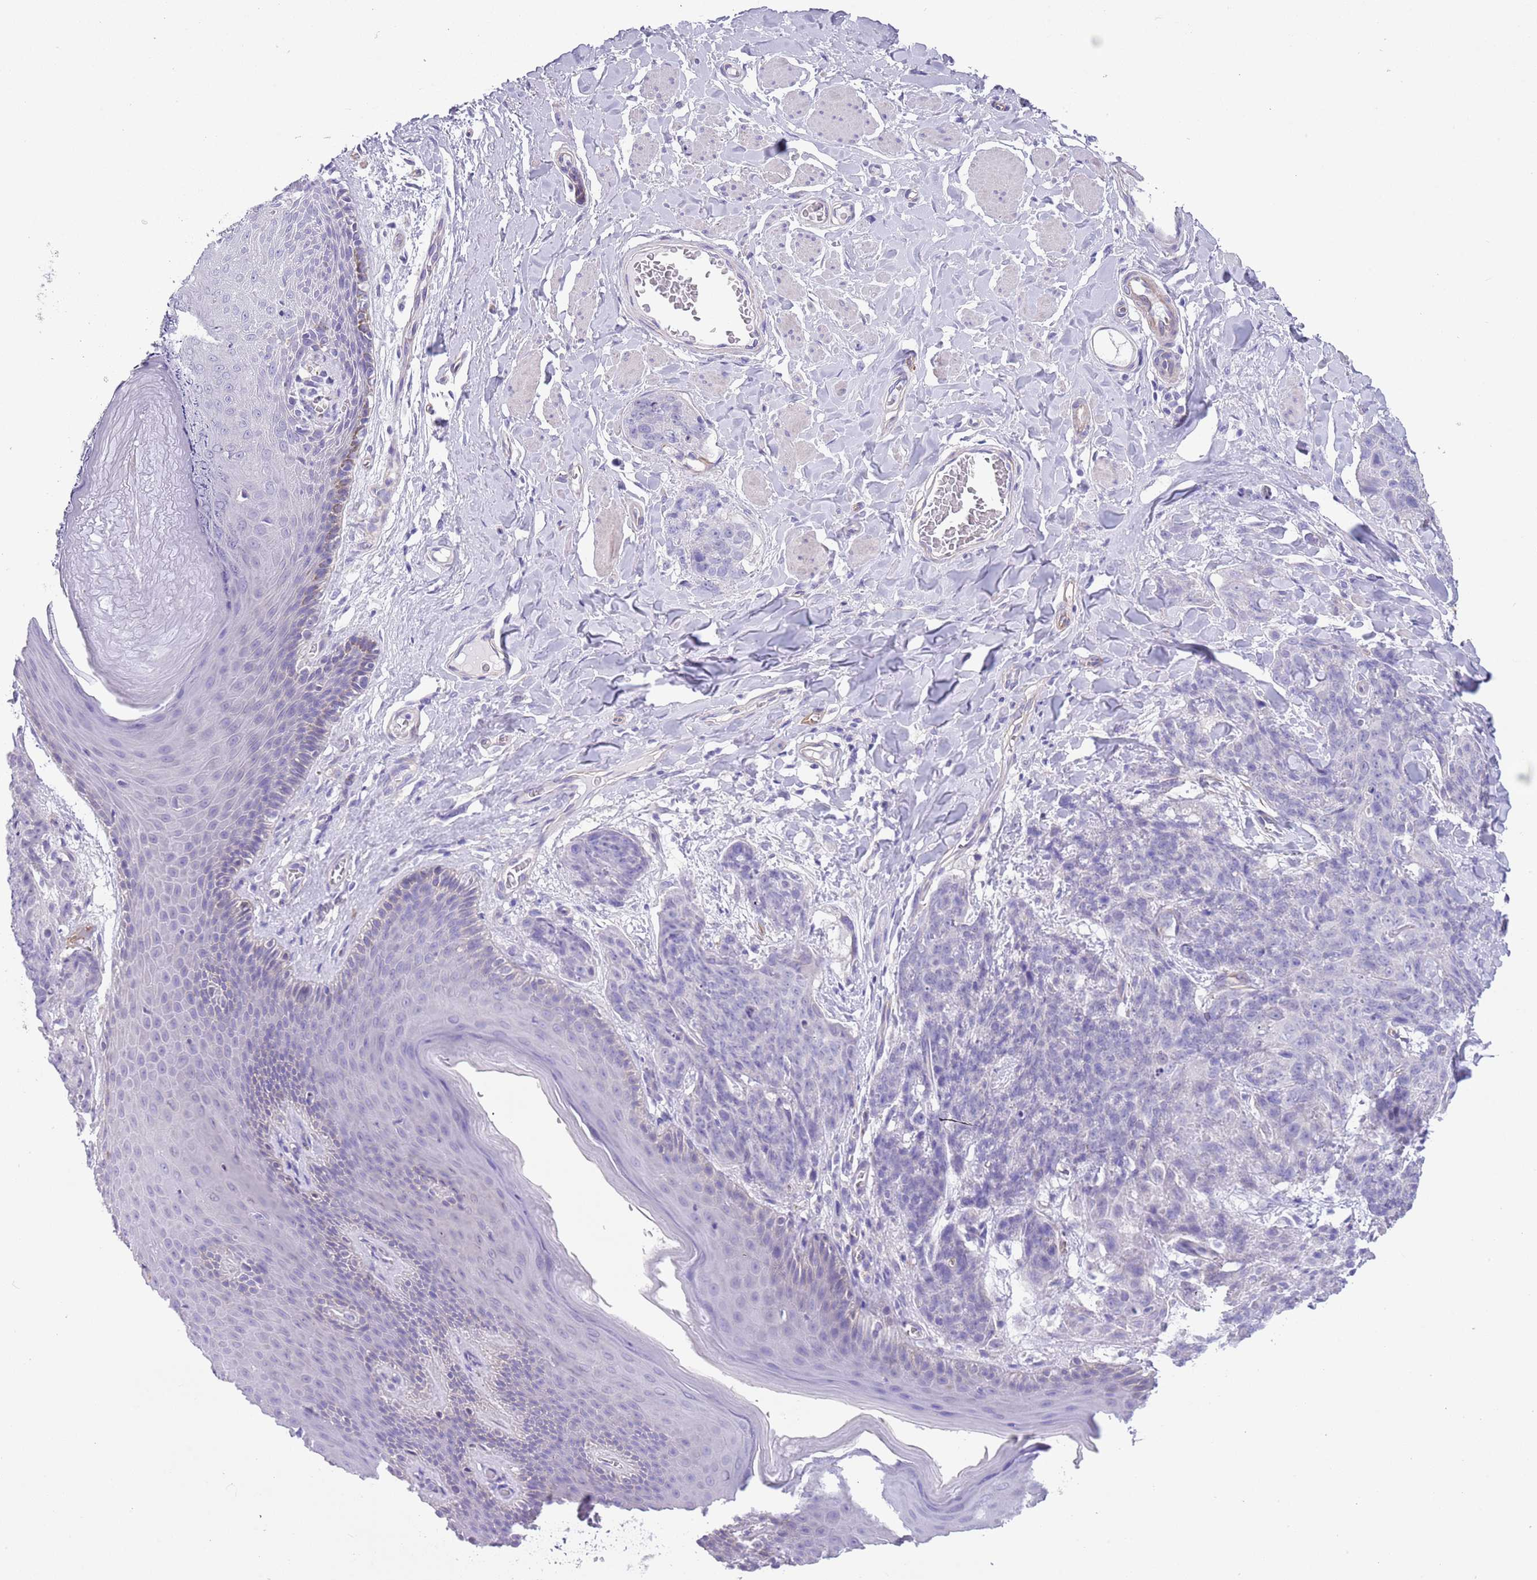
{"staining": {"intensity": "negative", "quantity": "none", "location": "none"}, "tissue": "skin cancer", "cell_type": "Tumor cells", "image_type": "cancer", "snomed": [{"axis": "morphology", "description": "Squamous cell carcinoma, NOS"}, {"axis": "topography", "description": "Skin"}, {"axis": "topography", "description": "Vulva"}], "caption": "The image displays no staining of tumor cells in squamous cell carcinoma (skin).", "gene": "TSGA13", "patient": {"sex": "female", "age": 85}}